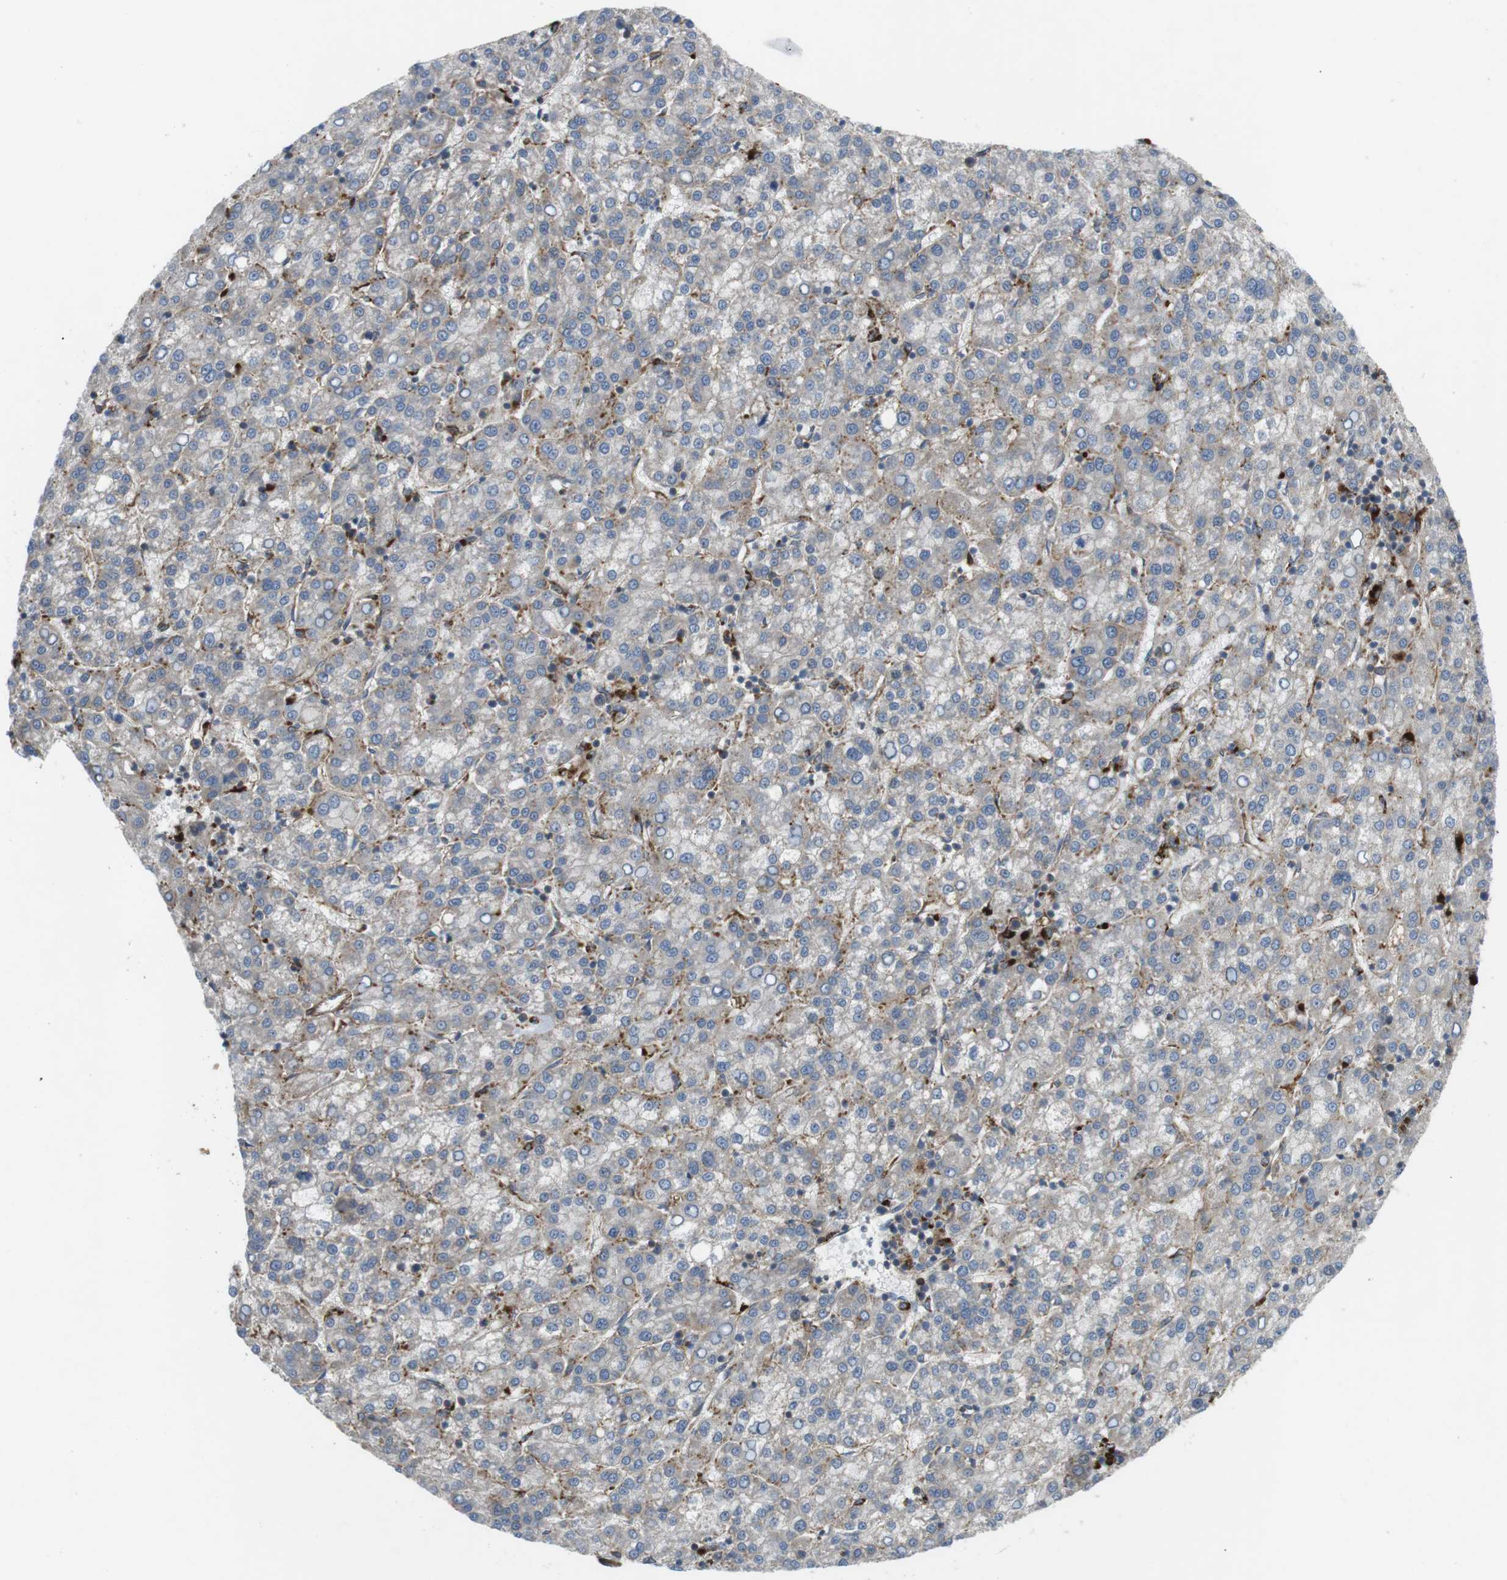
{"staining": {"intensity": "weak", "quantity": "<25%", "location": "cytoplasmic/membranous"}, "tissue": "liver cancer", "cell_type": "Tumor cells", "image_type": "cancer", "snomed": [{"axis": "morphology", "description": "Carcinoma, Hepatocellular, NOS"}, {"axis": "topography", "description": "Liver"}], "caption": "DAB immunohistochemical staining of human liver cancer exhibits no significant positivity in tumor cells.", "gene": "KANK2", "patient": {"sex": "female", "age": 58}}